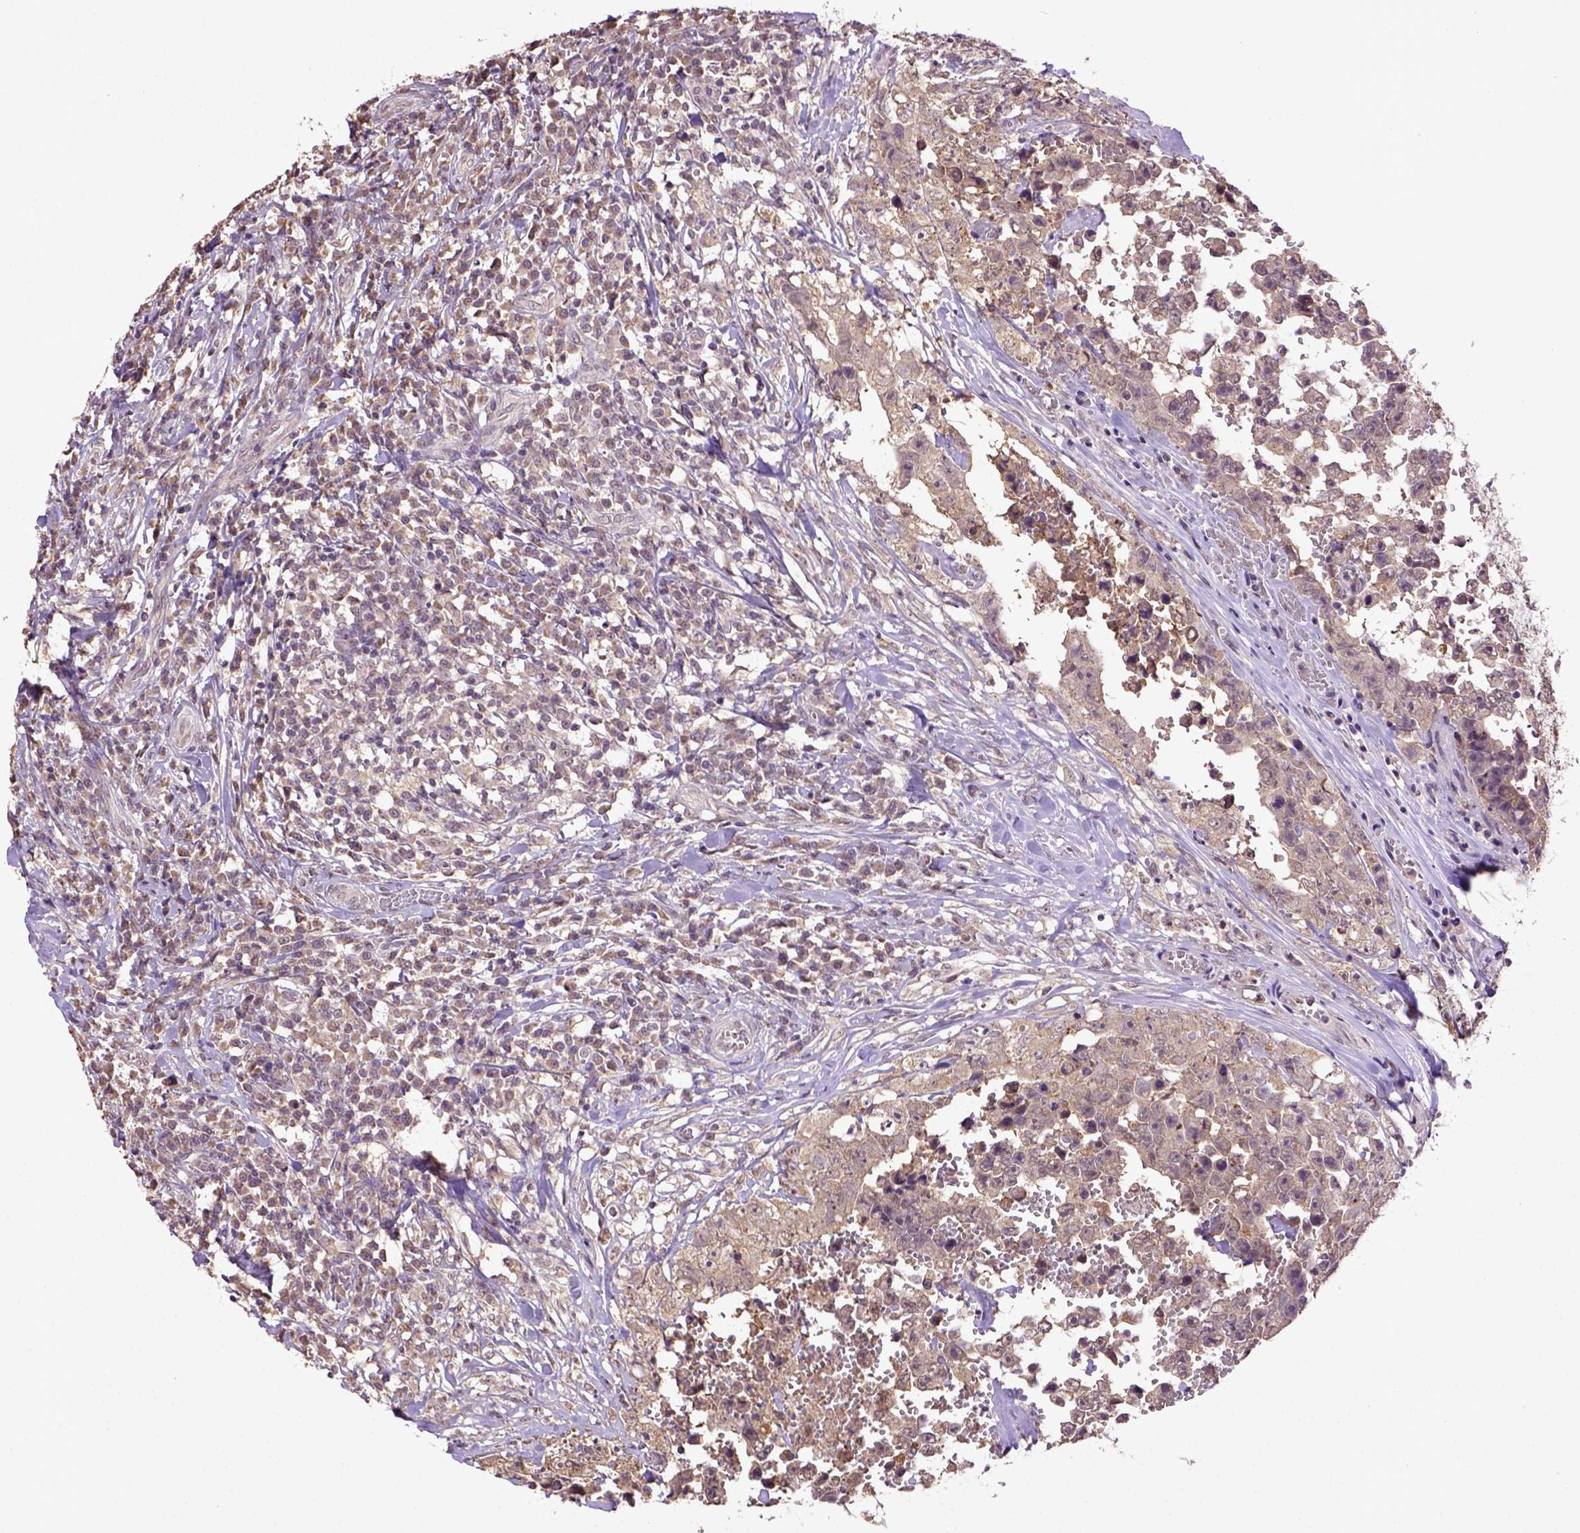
{"staining": {"intensity": "weak", "quantity": "25%-75%", "location": "cytoplasmic/membranous"}, "tissue": "testis cancer", "cell_type": "Tumor cells", "image_type": "cancer", "snomed": [{"axis": "morphology", "description": "Carcinoma, Embryonal, NOS"}, {"axis": "topography", "description": "Testis"}], "caption": "This photomicrograph shows immunohistochemistry staining of testis embryonal carcinoma, with low weak cytoplasmic/membranous staining in approximately 25%-75% of tumor cells.", "gene": "WDR17", "patient": {"sex": "male", "age": 36}}